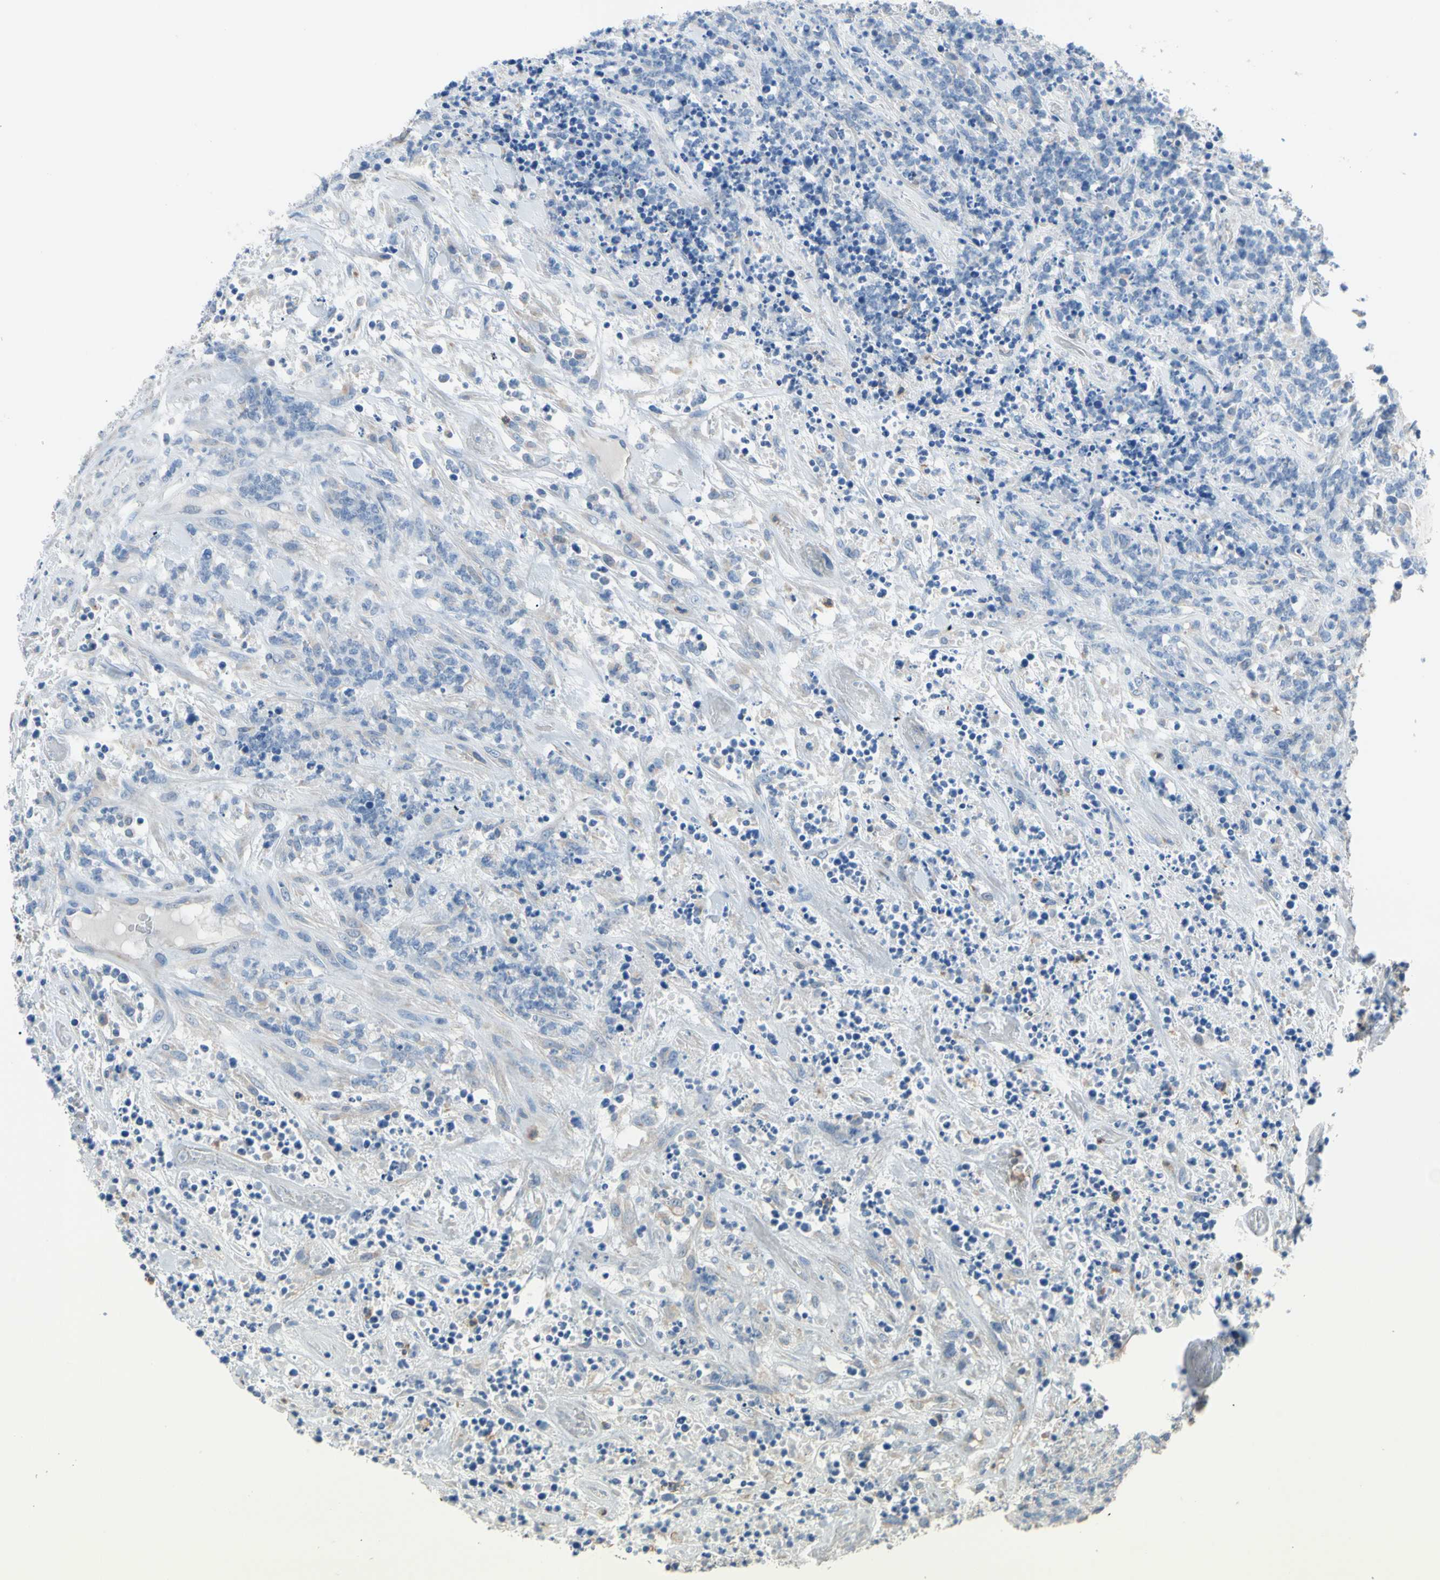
{"staining": {"intensity": "negative", "quantity": "none", "location": "none"}, "tissue": "lymphoma", "cell_type": "Tumor cells", "image_type": "cancer", "snomed": [{"axis": "morphology", "description": "Malignant lymphoma, non-Hodgkin's type, High grade"}, {"axis": "topography", "description": "Soft tissue"}], "caption": "IHC of malignant lymphoma, non-Hodgkin's type (high-grade) displays no positivity in tumor cells.", "gene": "BBOX1", "patient": {"sex": "male", "age": 18}}